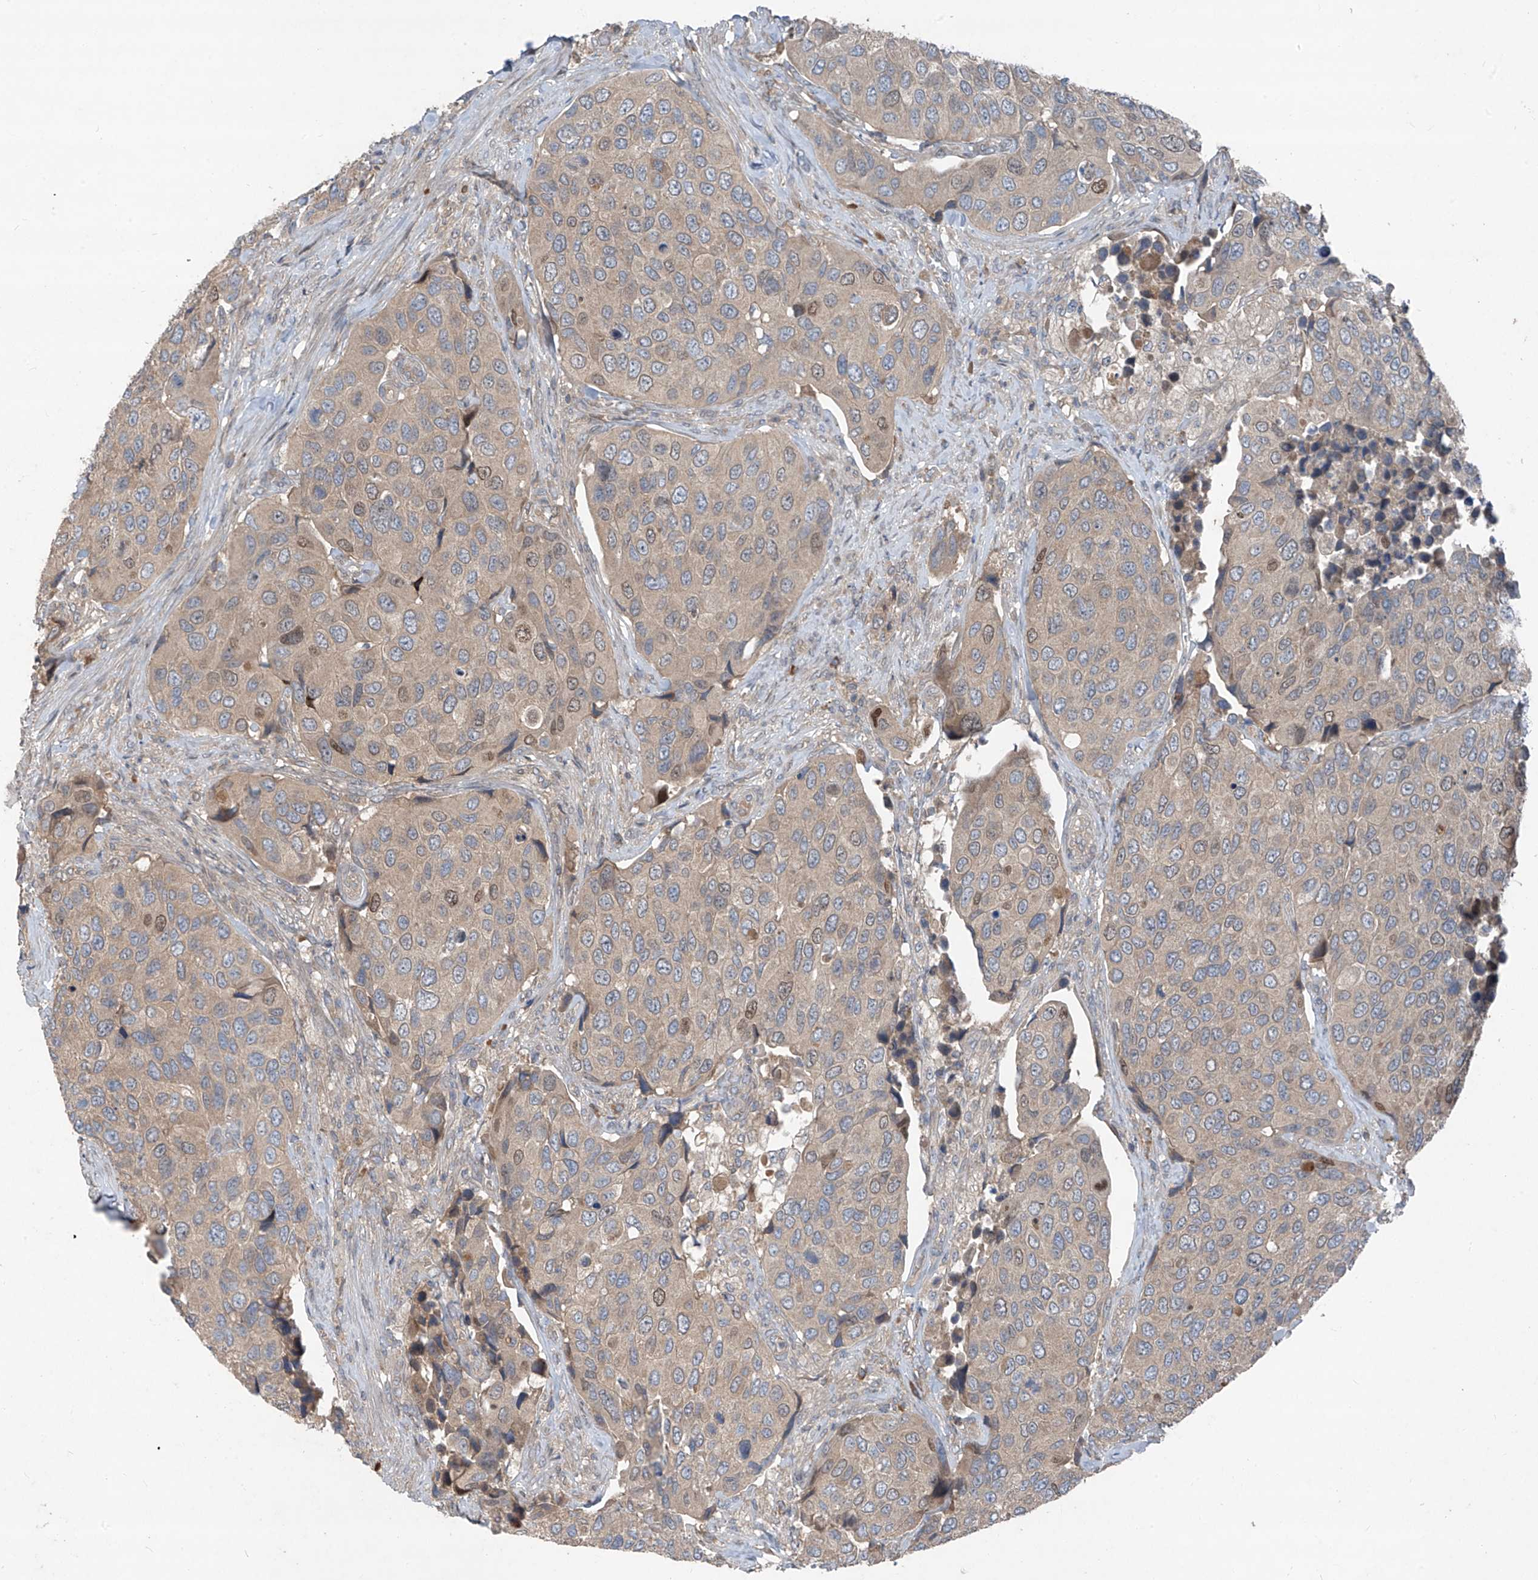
{"staining": {"intensity": "weak", "quantity": ">75%", "location": "cytoplasmic/membranous"}, "tissue": "urothelial cancer", "cell_type": "Tumor cells", "image_type": "cancer", "snomed": [{"axis": "morphology", "description": "Urothelial carcinoma, High grade"}, {"axis": "topography", "description": "Urinary bladder"}], "caption": "Immunohistochemical staining of urothelial carcinoma (high-grade) exhibits low levels of weak cytoplasmic/membranous expression in about >75% of tumor cells.", "gene": "FOXRED2", "patient": {"sex": "male", "age": 74}}